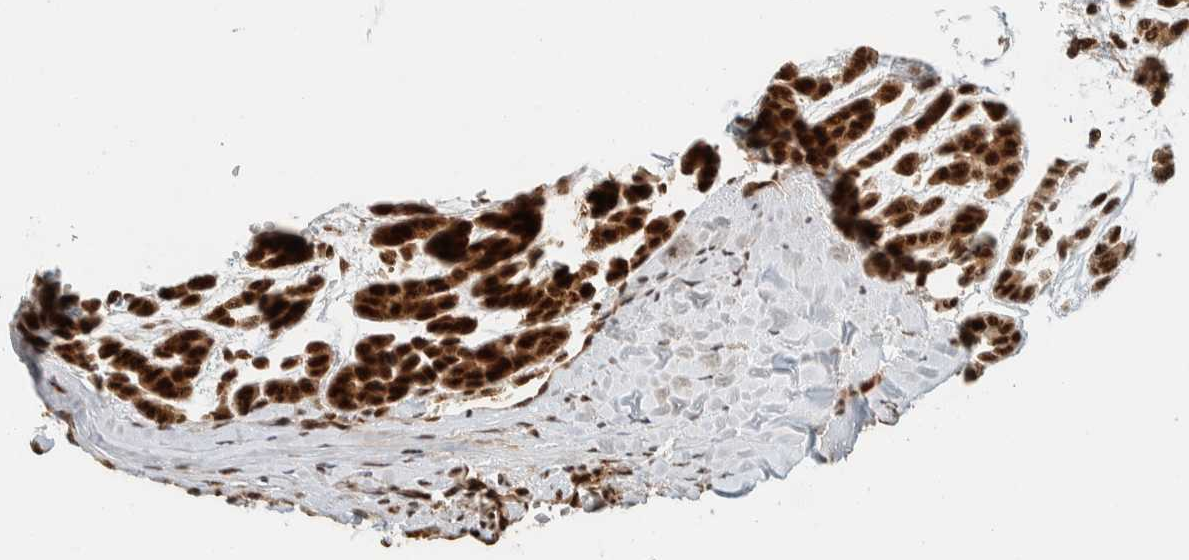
{"staining": {"intensity": "strong", "quantity": ">75%", "location": "cytoplasmic/membranous,nuclear"}, "tissue": "head and neck cancer", "cell_type": "Tumor cells", "image_type": "cancer", "snomed": [{"axis": "morphology", "description": "Adenocarcinoma, NOS"}, {"axis": "morphology", "description": "Adenoma, NOS"}, {"axis": "topography", "description": "Head-Neck"}], "caption": "Immunohistochemical staining of human head and neck adenoma exhibits strong cytoplasmic/membranous and nuclear protein expression in approximately >75% of tumor cells.", "gene": "SIK1", "patient": {"sex": "female", "age": 55}}